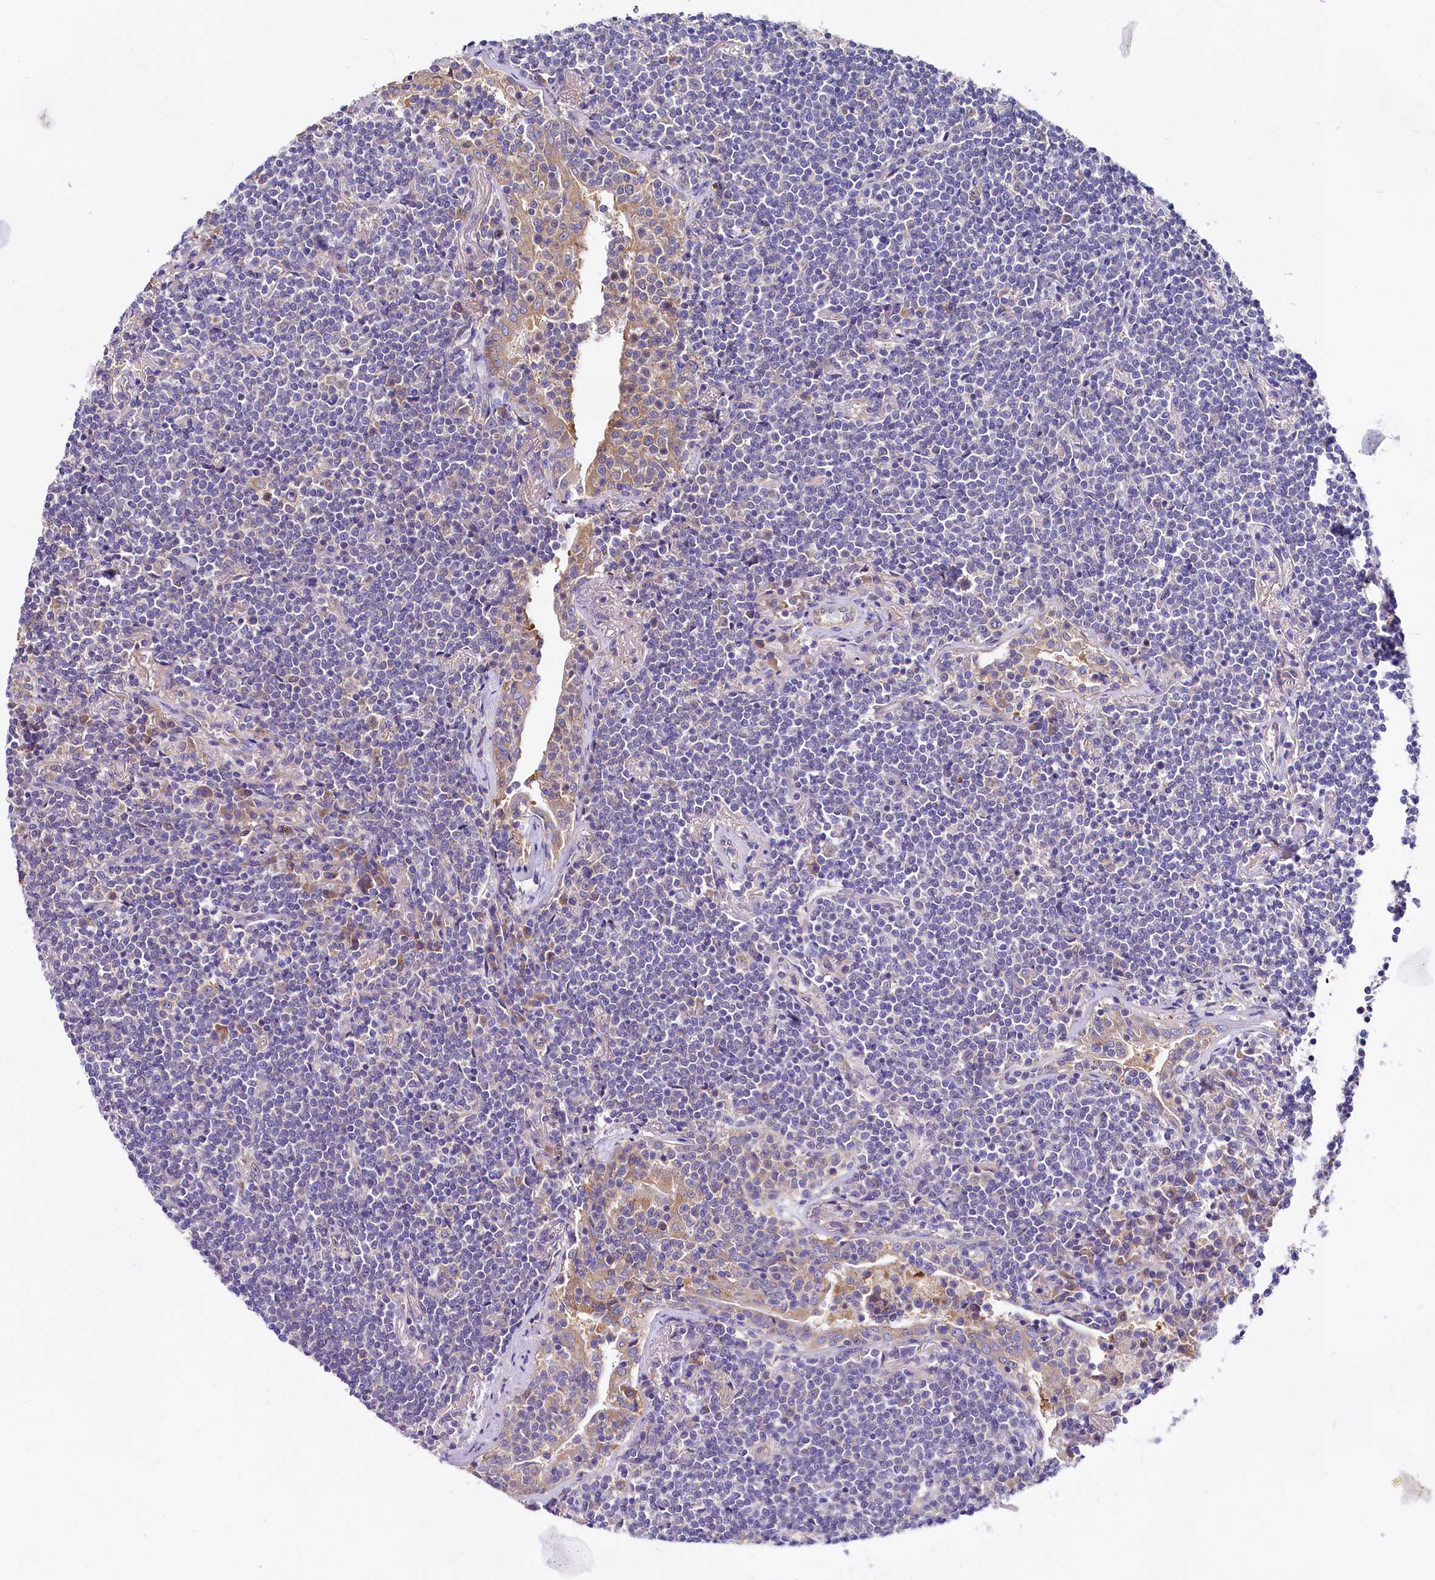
{"staining": {"intensity": "negative", "quantity": "none", "location": "none"}, "tissue": "lymphoma", "cell_type": "Tumor cells", "image_type": "cancer", "snomed": [{"axis": "morphology", "description": "Malignant lymphoma, non-Hodgkin's type, Low grade"}, {"axis": "topography", "description": "Lung"}], "caption": "Tumor cells are negative for brown protein staining in low-grade malignant lymphoma, non-Hodgkin's type. (IHC, brightfield microscopy, high magnification).", "gene": "QARS1", "patient": {"sex": "female", "age": 71}}